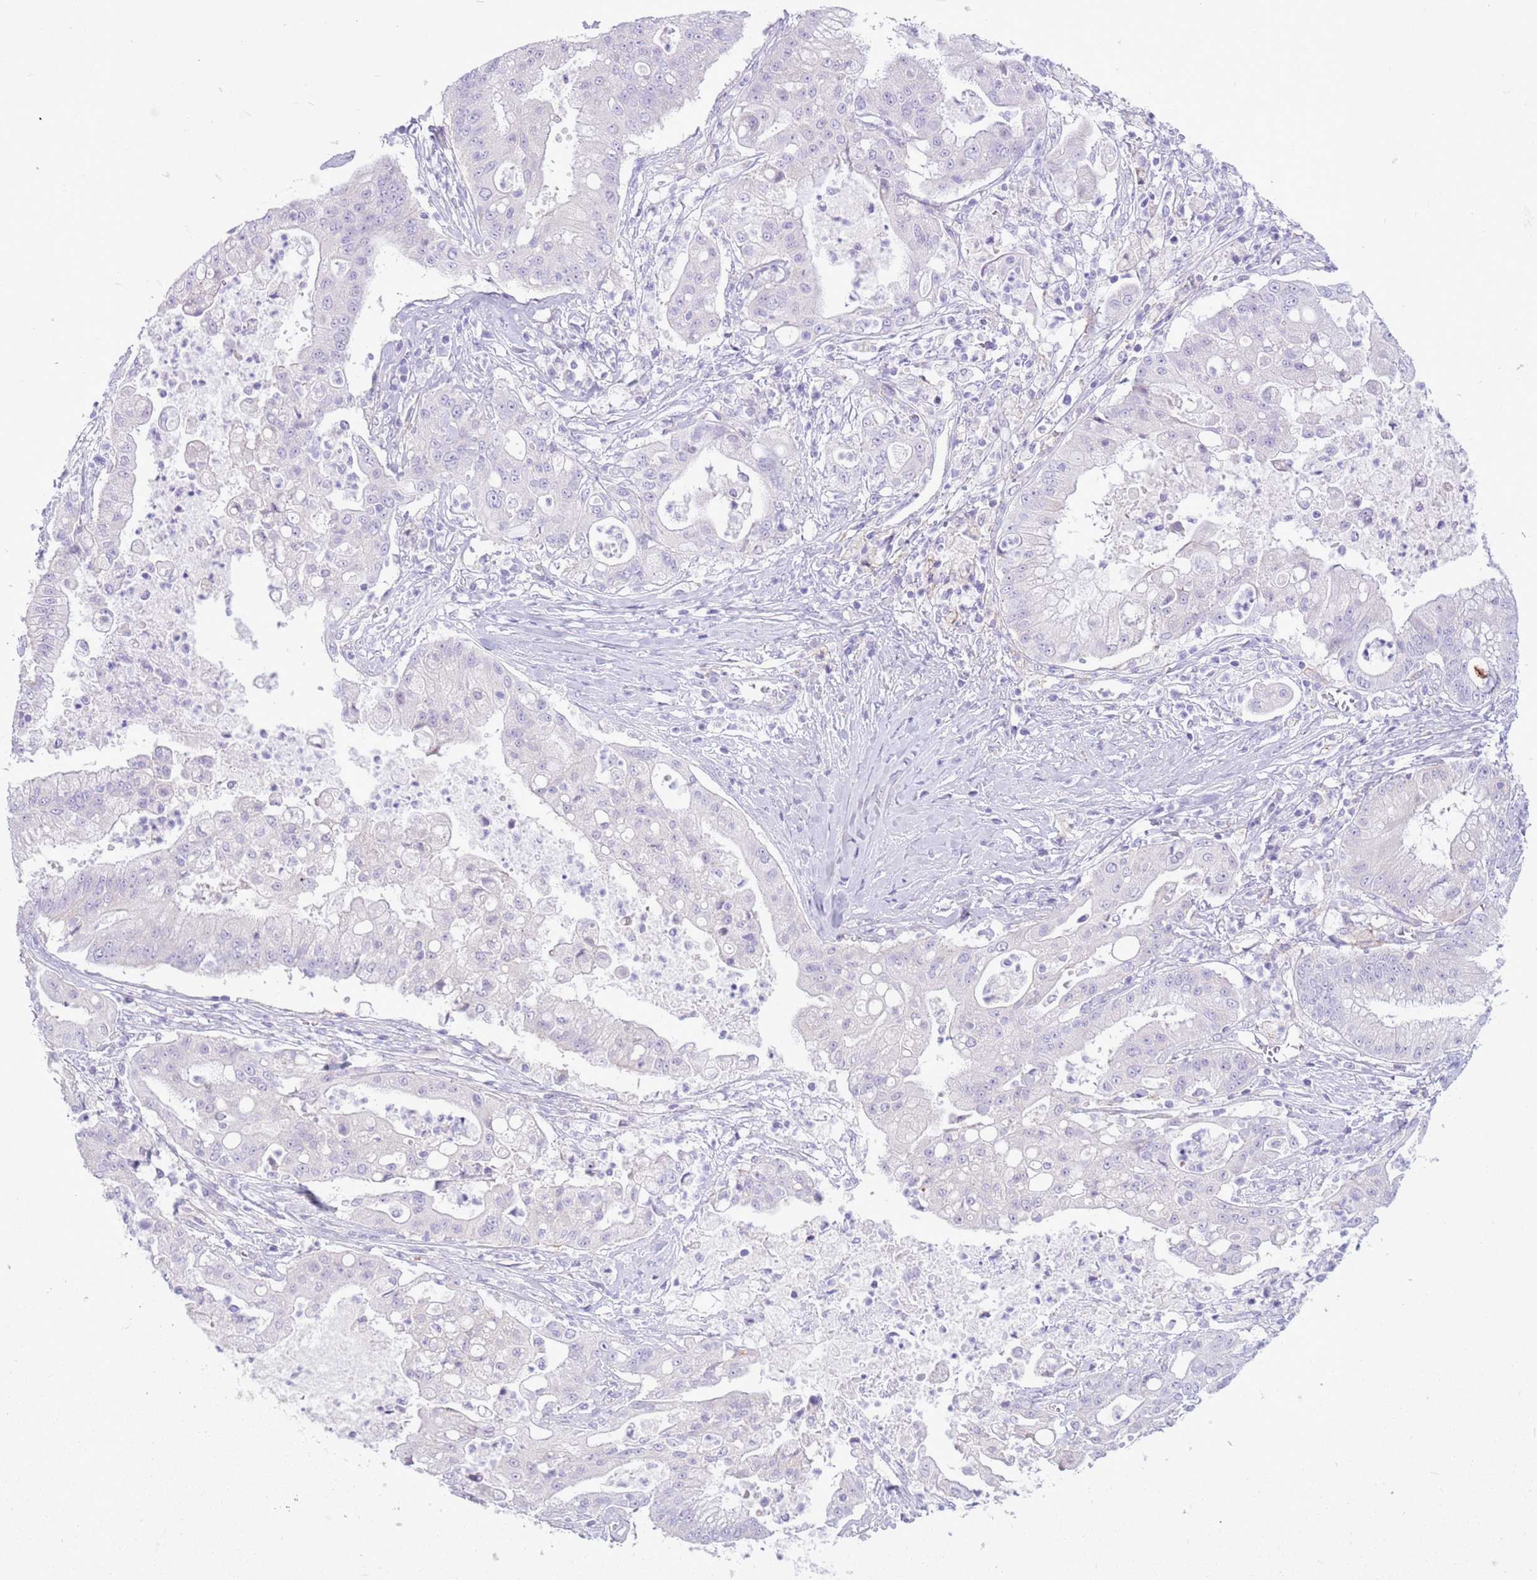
{"staining": {"intensity": "negative", "quantity": "none", "location": "none"}, "tissue": "ovarian cancer", "cell_type": "Tumor cells", "image_type": "cancer", "snomed": [{"axis": "morphology", "description": "Cystadenocarcinoma, mucinous, NOS"}, {"axis": "topography", "description": "Ovary"}], "caption": "Immunohistochemical staining of ovarian cancer (mucinous cystadenocarcinoma) displays no significant staining in tumor cells.", "gene": "SNX6", "patient": {"sex": "female", "age": 70}}